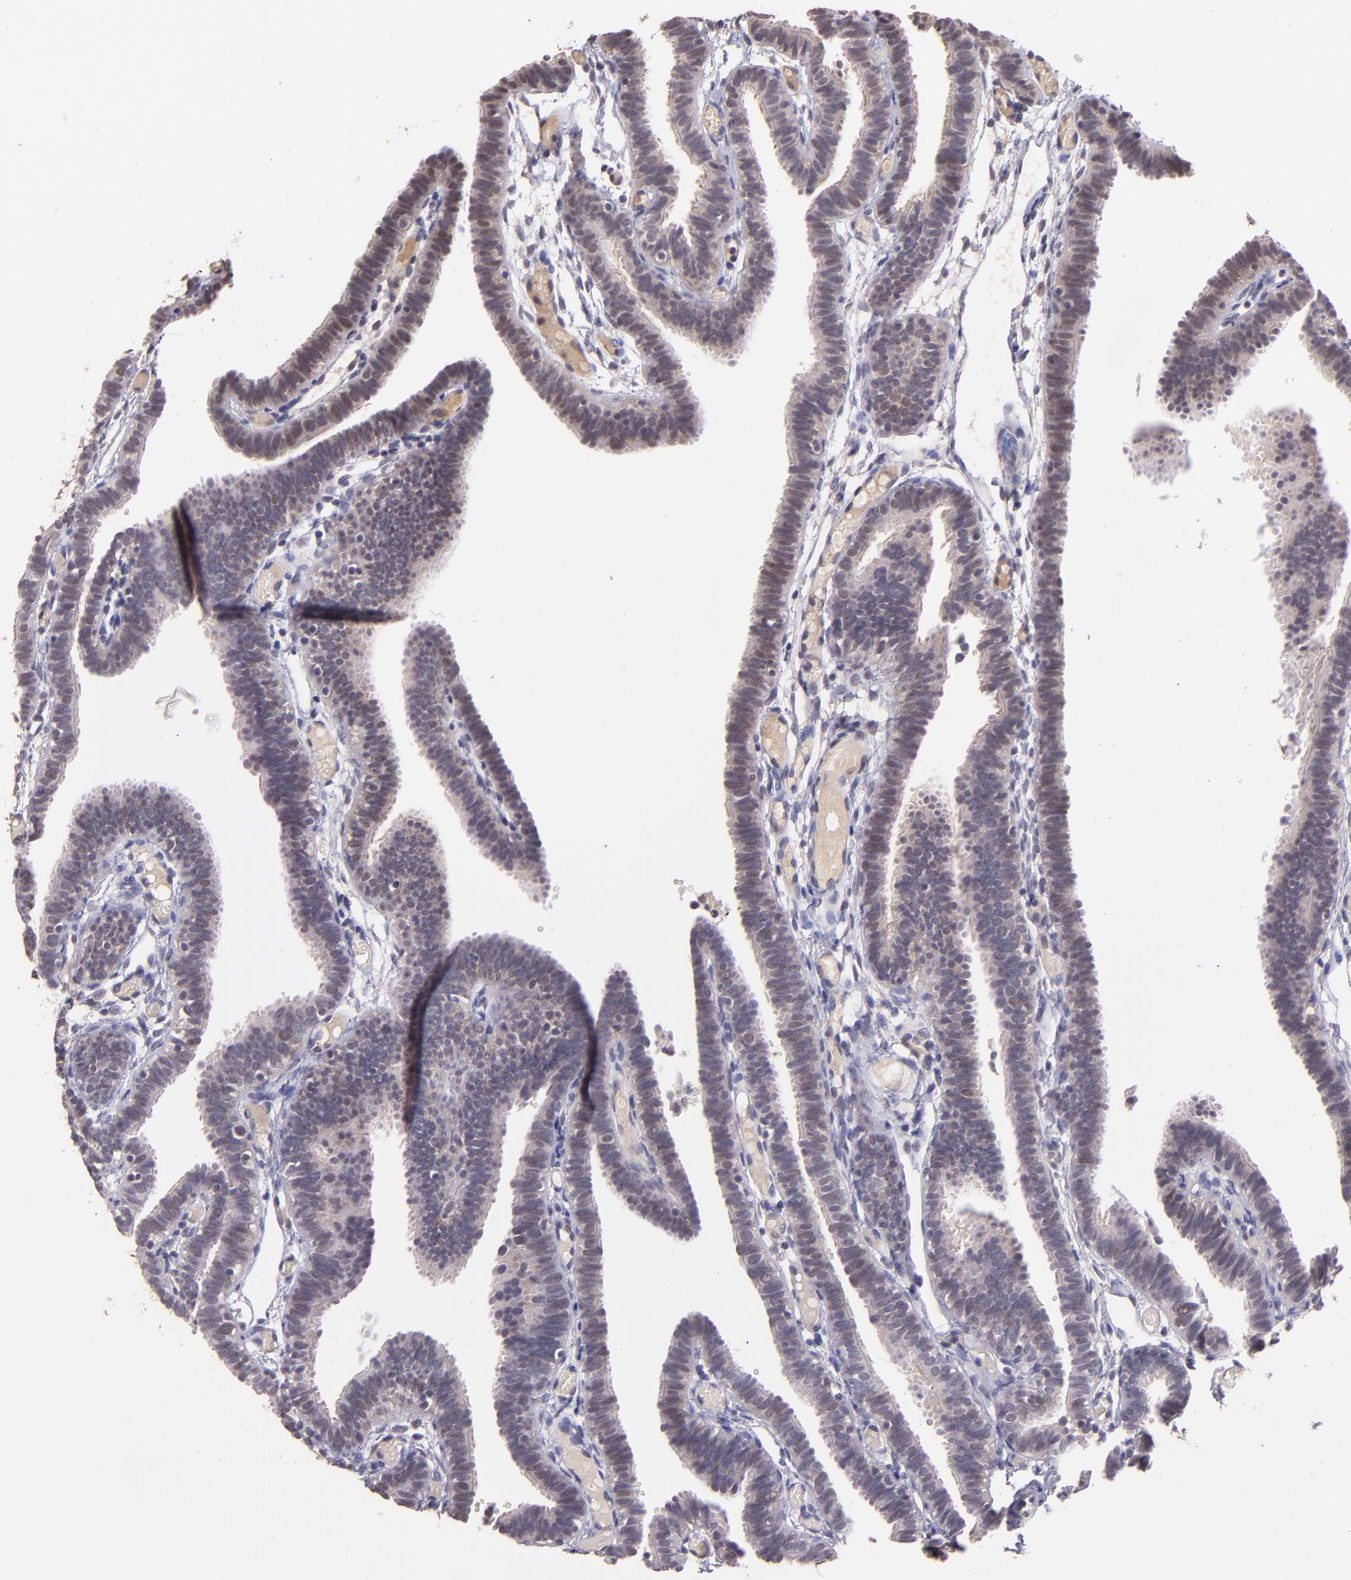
{"staining": {"intensity": "negative", "quantity": "none", "location": "none"}, "tissue": "fallopian tube", "cell_type": "Glandular cells", "image_type": "normal", "snomed": [{"axis": "morphology", "description": "Normal tissue, NOS"}, {"axis": "topography", "description": "Fallopian tube"}], "caption": "Human fallopian tube stained for a protein using immunohistochemistry shows no staining in glandular cells.", "gene": "TAF7L", "patient": {"sex": "female", "age": 29}}